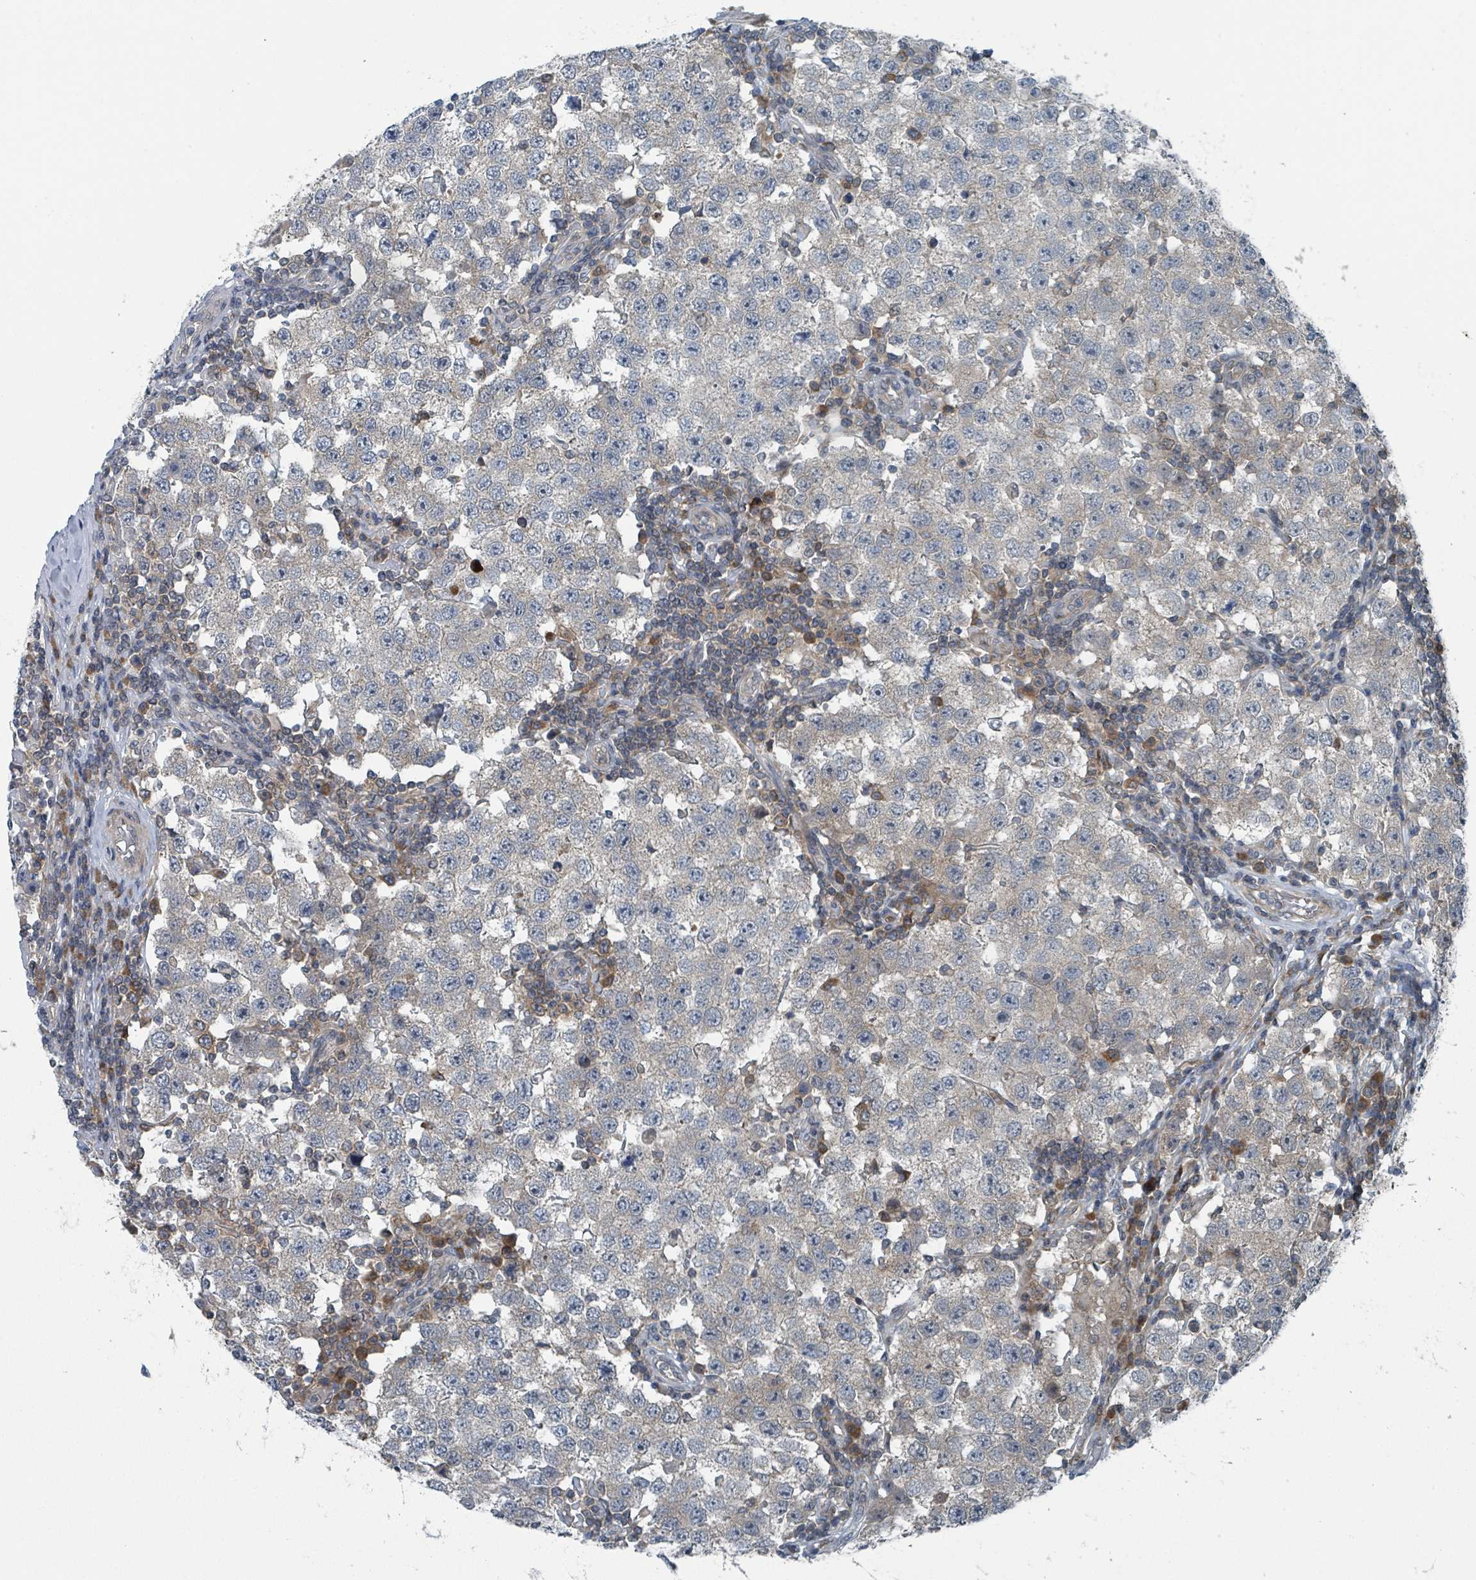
{"staining": {"intensity": "negative", "quantity": "none", "location": "none"}, "tissue": "testis cancer", "cell_type": "Tumor cells", "image_type": "cancer", "snomed": [{"axis": "morphology", "description": "Seminoma, NOS"}, {"axis": "topography", "description": "Testis"}], "caption": "DAB immunohistochemical staining of testis cancer (seminoma) displays no significant staining in tumor cells. (DAB (3,3'-diaminobenzidine) IHC, high magnification).", "gene": "GOLGA7", "patient": {"sex": "male", "age": 34}}